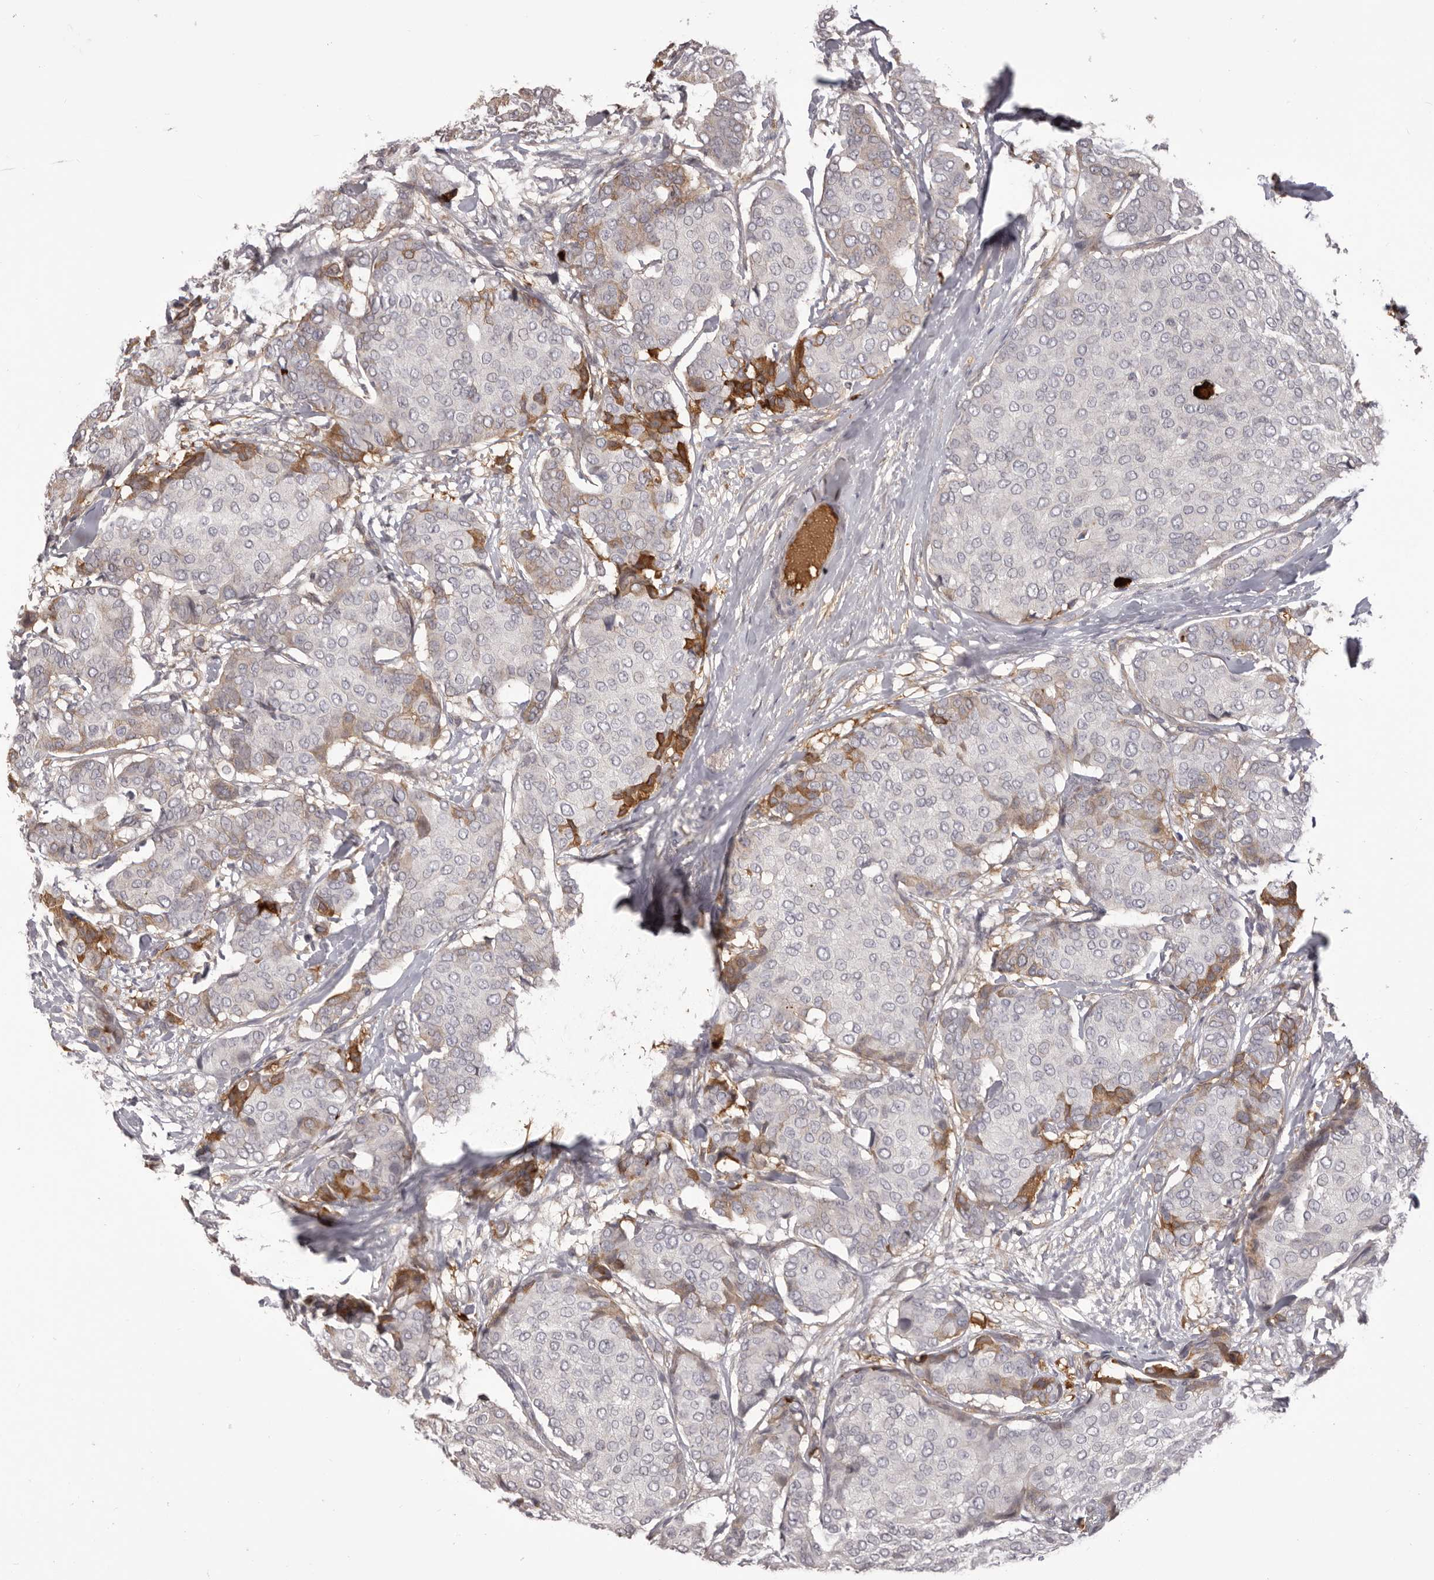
{"staining": {"intensity": "moderate", "quantity": "<25%", "location": "cytoplasmic/membranous"}, "tissue": "breast cancer", "cell_type": "Tumor cells", "image_type": "cancer", "snomed": [{"axis": "morphology", "description": "Duct carcinoma"}, {"axis": "topography", "description": "Breast"}], "caption": "Moderate cytoplasmic/membranous protein positivity is seen in approximately <25% of tumor cells in breast infiltrating ductal carcinoma.", "gene": "OTUD3", "patient": {"sex": "female", "age": 75}}